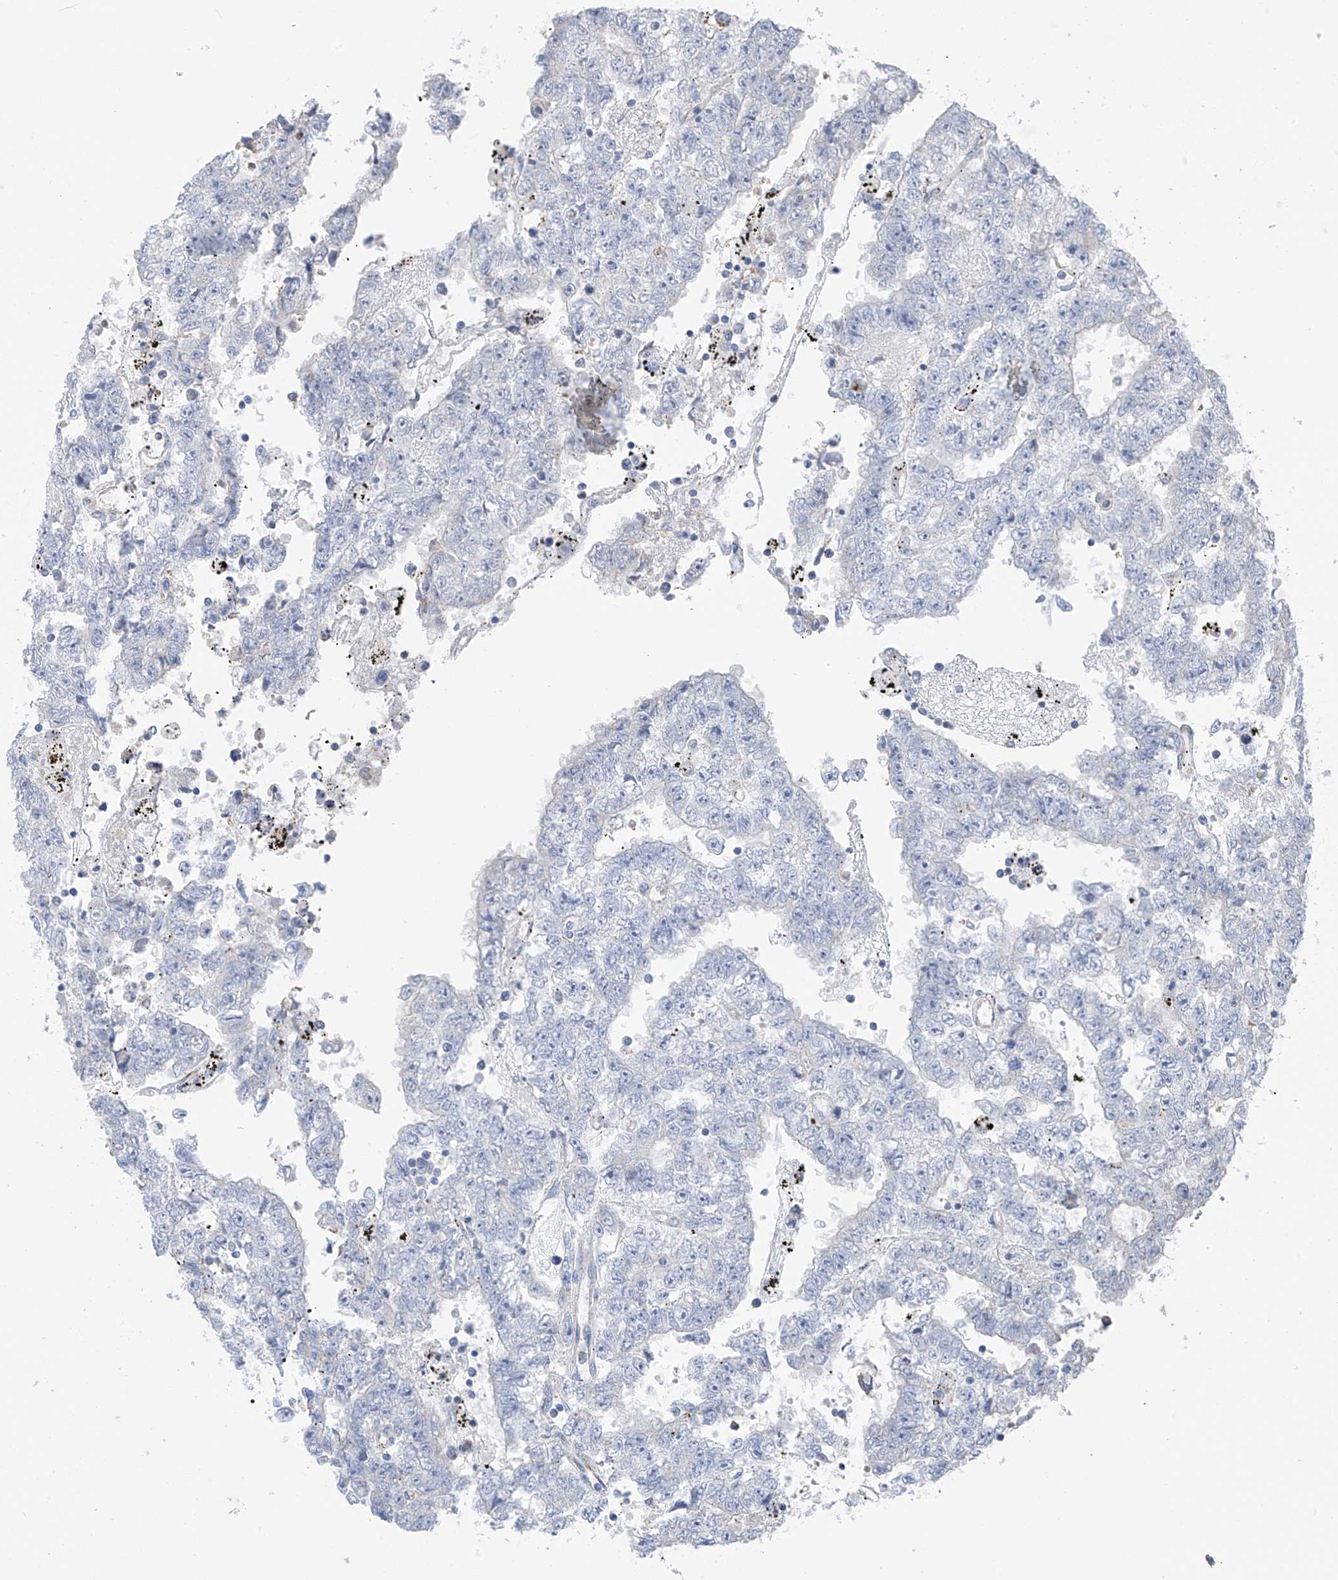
{"staining": {"intensity": "negative", "quantity": "none", "location": "none"}, "tissue": "testis cancer", "cell_type": "Tumor cells", "image_type": "cancer", "snomed": [{"axis": "morphology", "description": "Carcinoma, Embryonal, NOS"}, {"axis": "topography", "description": "Testis"}], "caption": "Tumor cells are negative for protein expression in human testis cancer (embryonal carcinoma).", "gene": "SYN3", "patient": {"sex": "male", "age": 25}}